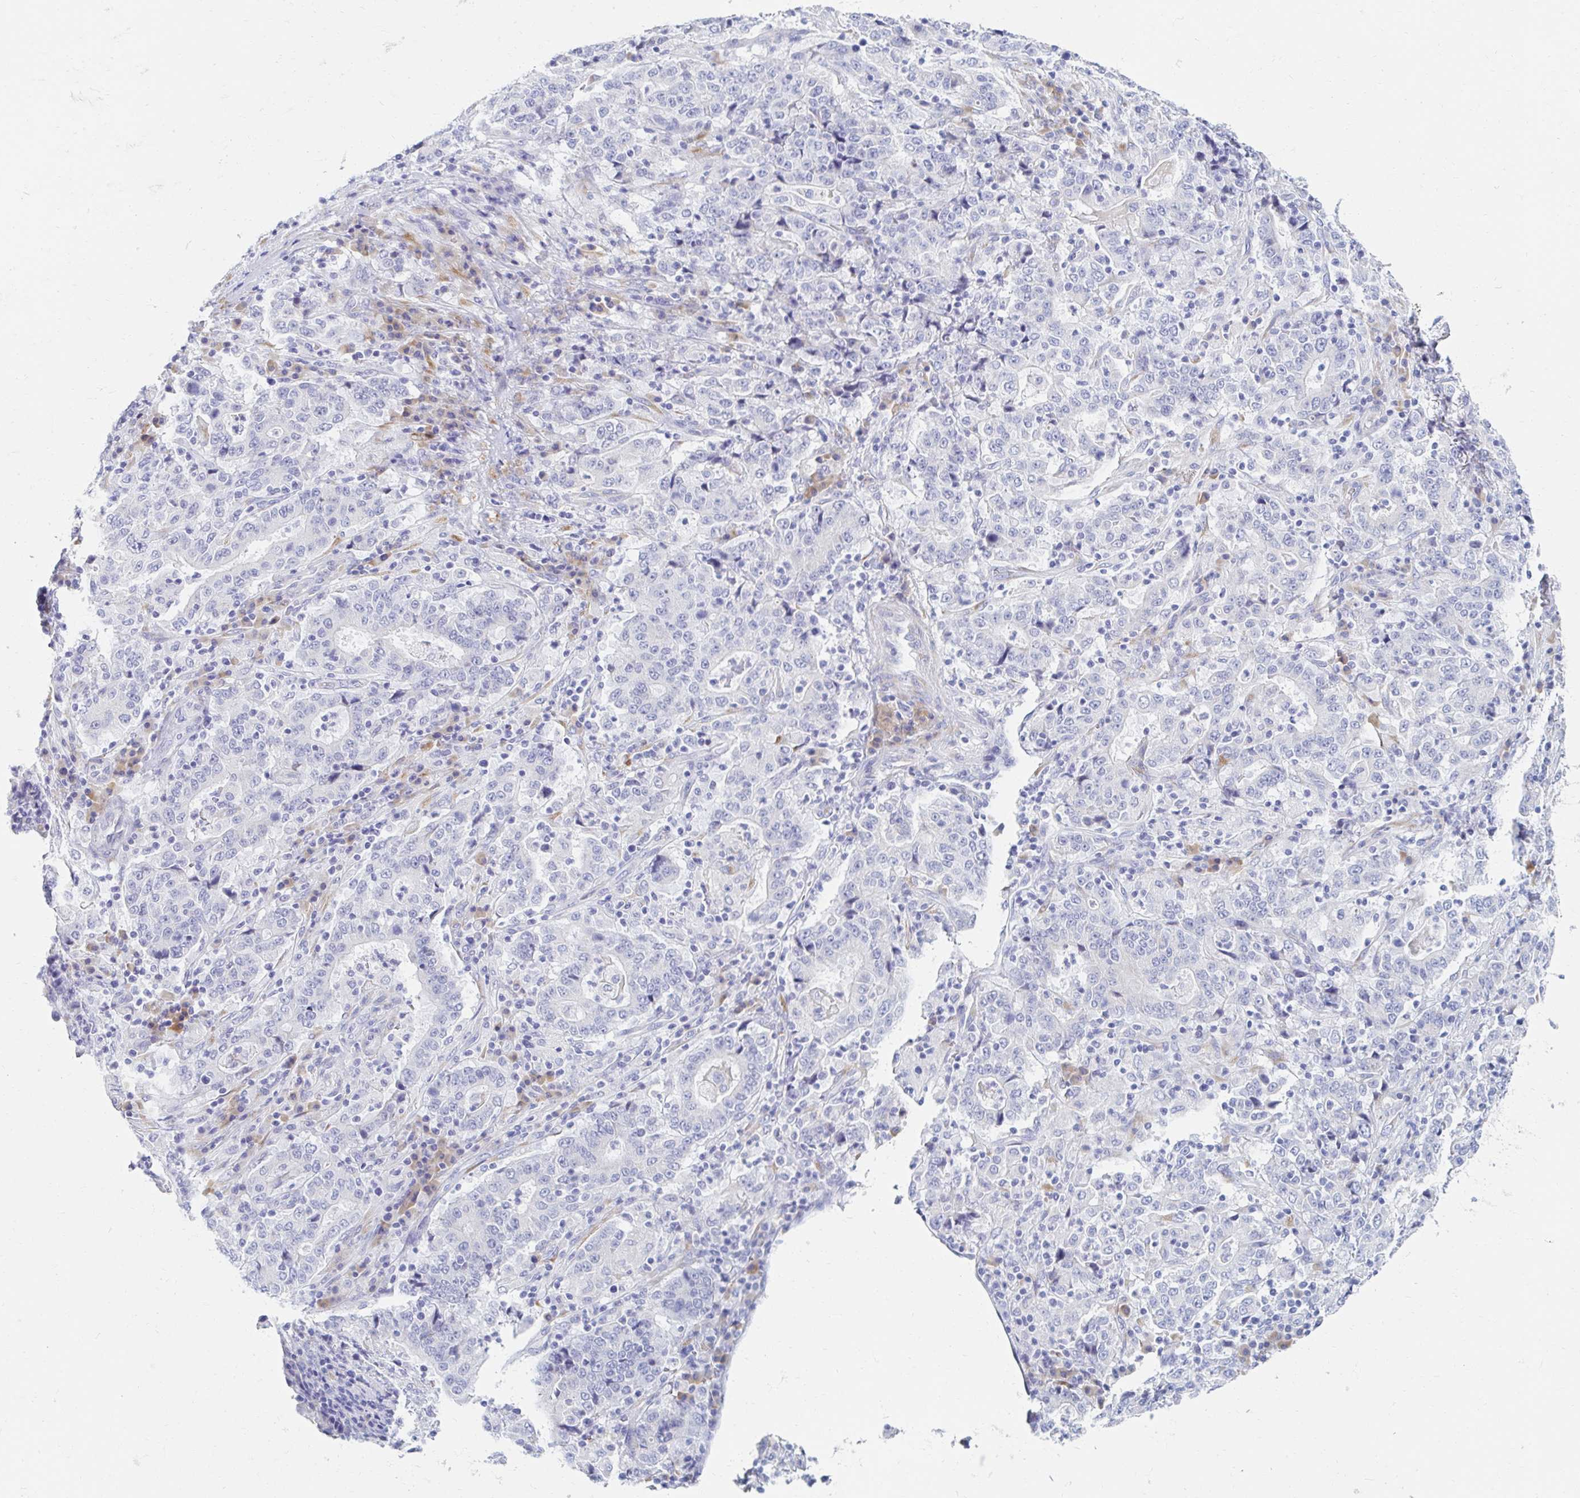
{"staining": {"intensity": "negative", "quantity": "none", "location": "none"}, "tissue": "stomach cancer", "cell_type": "Tumor cells", "image_type": "cancer", "snomed": [{"axis": "morphology", "description": "Normal tissue, NOS"}, {"axis": "morphology", "description": "Adenocarcinoma, NOS"}, {"axis": "topography", "description": "Stomach, upper"}, {"axis": "topography", "description": "Stomach"}], "caption": "Protein analysis of stomach cancer reveals no significant staining in tumor cells. The staining was performed using DAB to visualize the protein expression in brown, while the nuclei were stained in blue with hematoxylin (Magnification: 20x).", "gene": "MYLK2", "patient": {"sex": "male", "age": 59}}